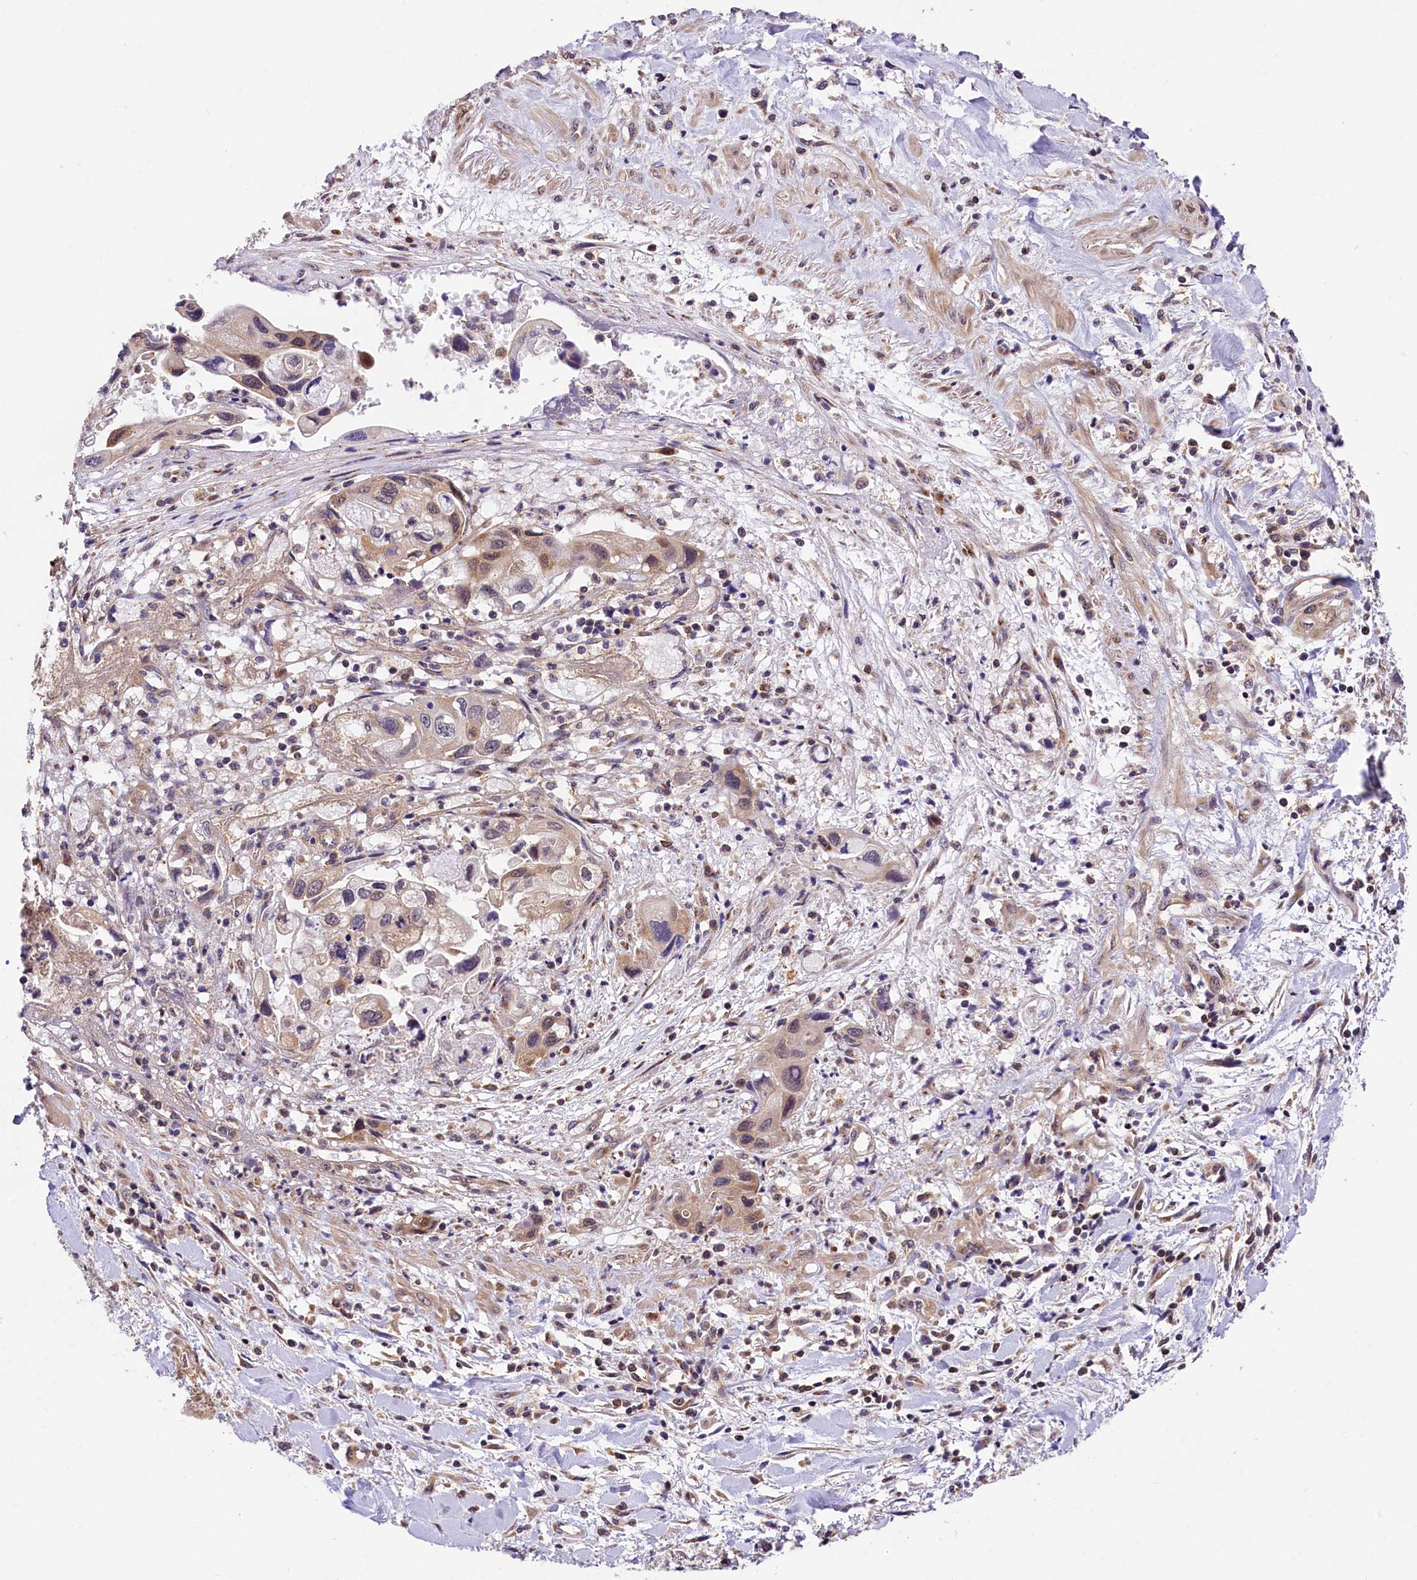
{"staining": {"intensity": "moderate", "quantity": "<25%", "location": "cytoplasmic/membranous"}, "tissue": "pancreatic cancer", "cell_type": "Tumor cells", "image_type": "cancer", "snomed": [{"axis": "morphology", "description": "Adenocarcinoma, NOS"}, {"axis": "topography", "description": "Pancreas"}], "caption": "Brown immunohistochemical staining in human pancreatic cancer (adenocarcinoma) exhibits moderate cytoplasmic/membranous positivity in about <25% of tumor cells. (DAB (3,3'-diaminobenzidine) = brown stain, brightfield microscopy at high magnification).", "gene": "CHORDC1", "patient": {"sex": "female", "age": 50}}